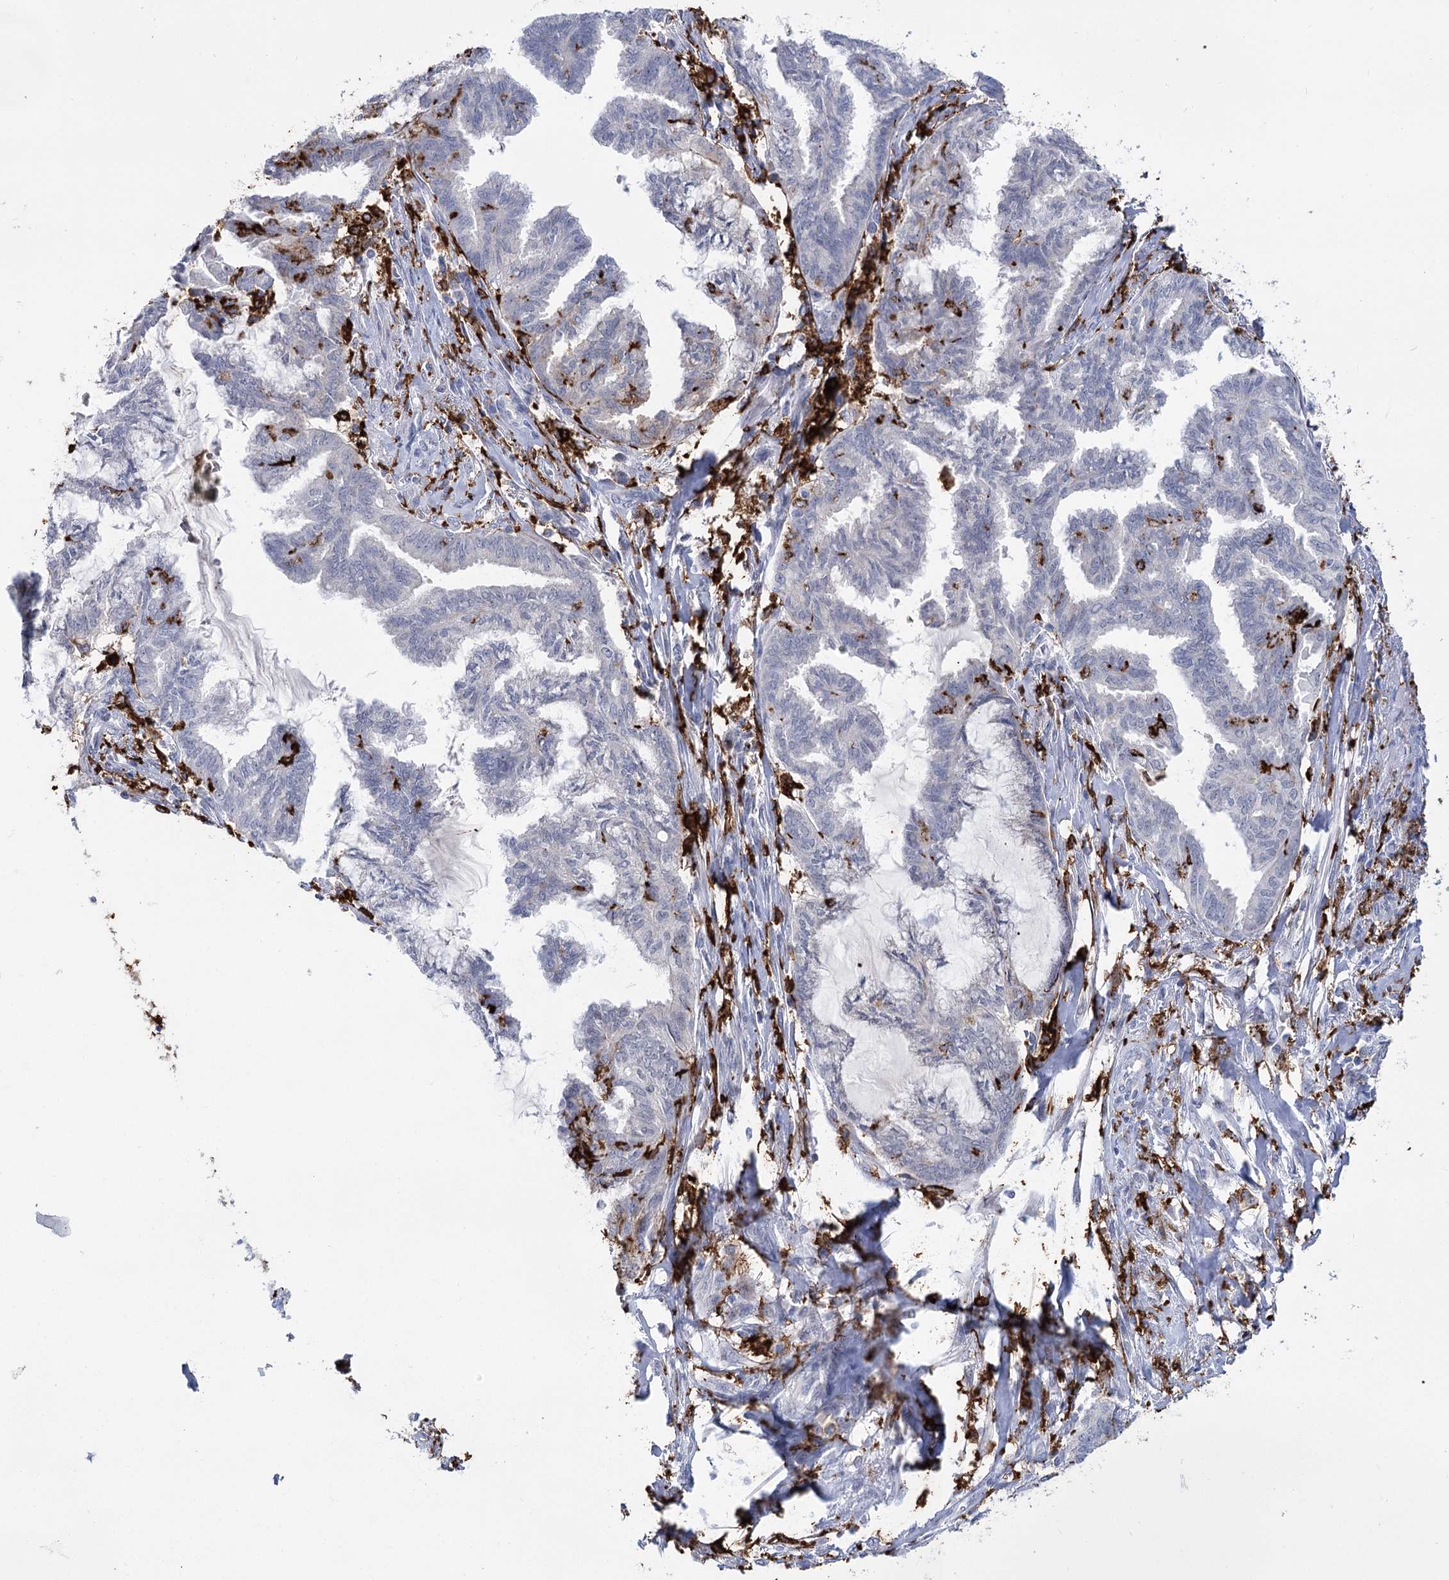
{"staining": {"intensity": "negative", "quantity": "none", "location": "none"}, "tissue": "endometrial cancer", "cell_type": "Tumor cells", "image_type": "cancer", "snomed": [{"axis": "morphology", "description": "Adenocarcinoma, NOS"}, {"axis": "topography", "description": "Endometrium"}], "caption": "Immunohistochemistry (IHC) photomicrograph of endometrial cancer (adenocarcinoma) stained for a protein (brown), which exhibits no staining in tumor cells. The staining is performed using DAB (3,3'-diaminobenzidine) brown chromogen with nuclei counter-stained in using hematoxylin.", "gene": "PIWIL4", "patient": {"sex": "female", "age": 86}}